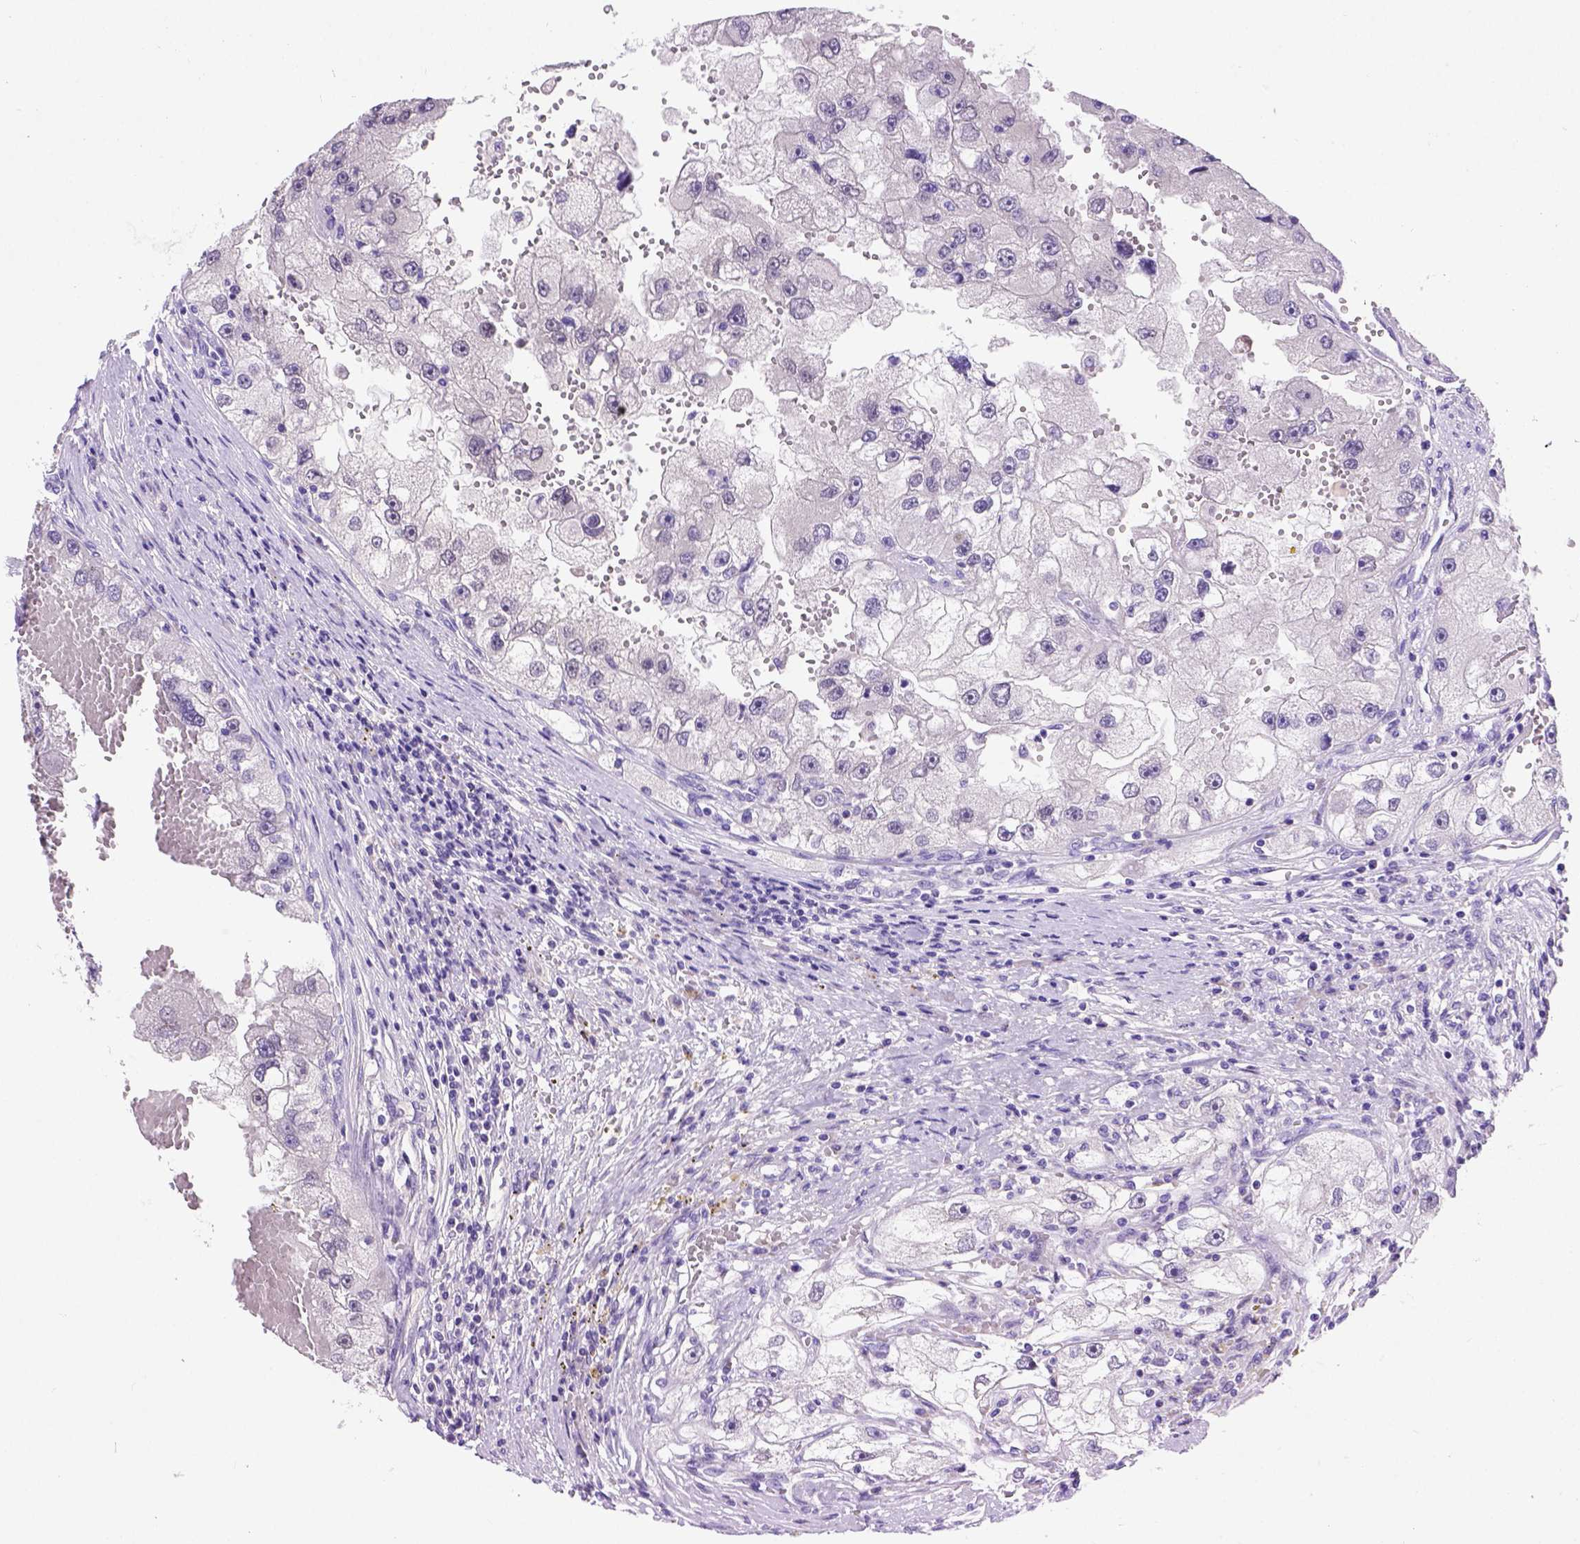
{"staining": {"intensity": "negative", "quantity": "none", "location": "none"}, "tissue": "renal cancer", "cell_type": "Tumor cells", "image_type": "cancer", "snomed": [{"axis": "morphology", "description": "Adenocarcinoma, NOS"}, {"axis": "topography", "description": "Kidney"}], "caption": "Renal cancer was stained to show a protein in brown. There is no significant positivity in tumor cells.", "gene": "FAM81B", "patient": {"sex": "male", "age": 63}}